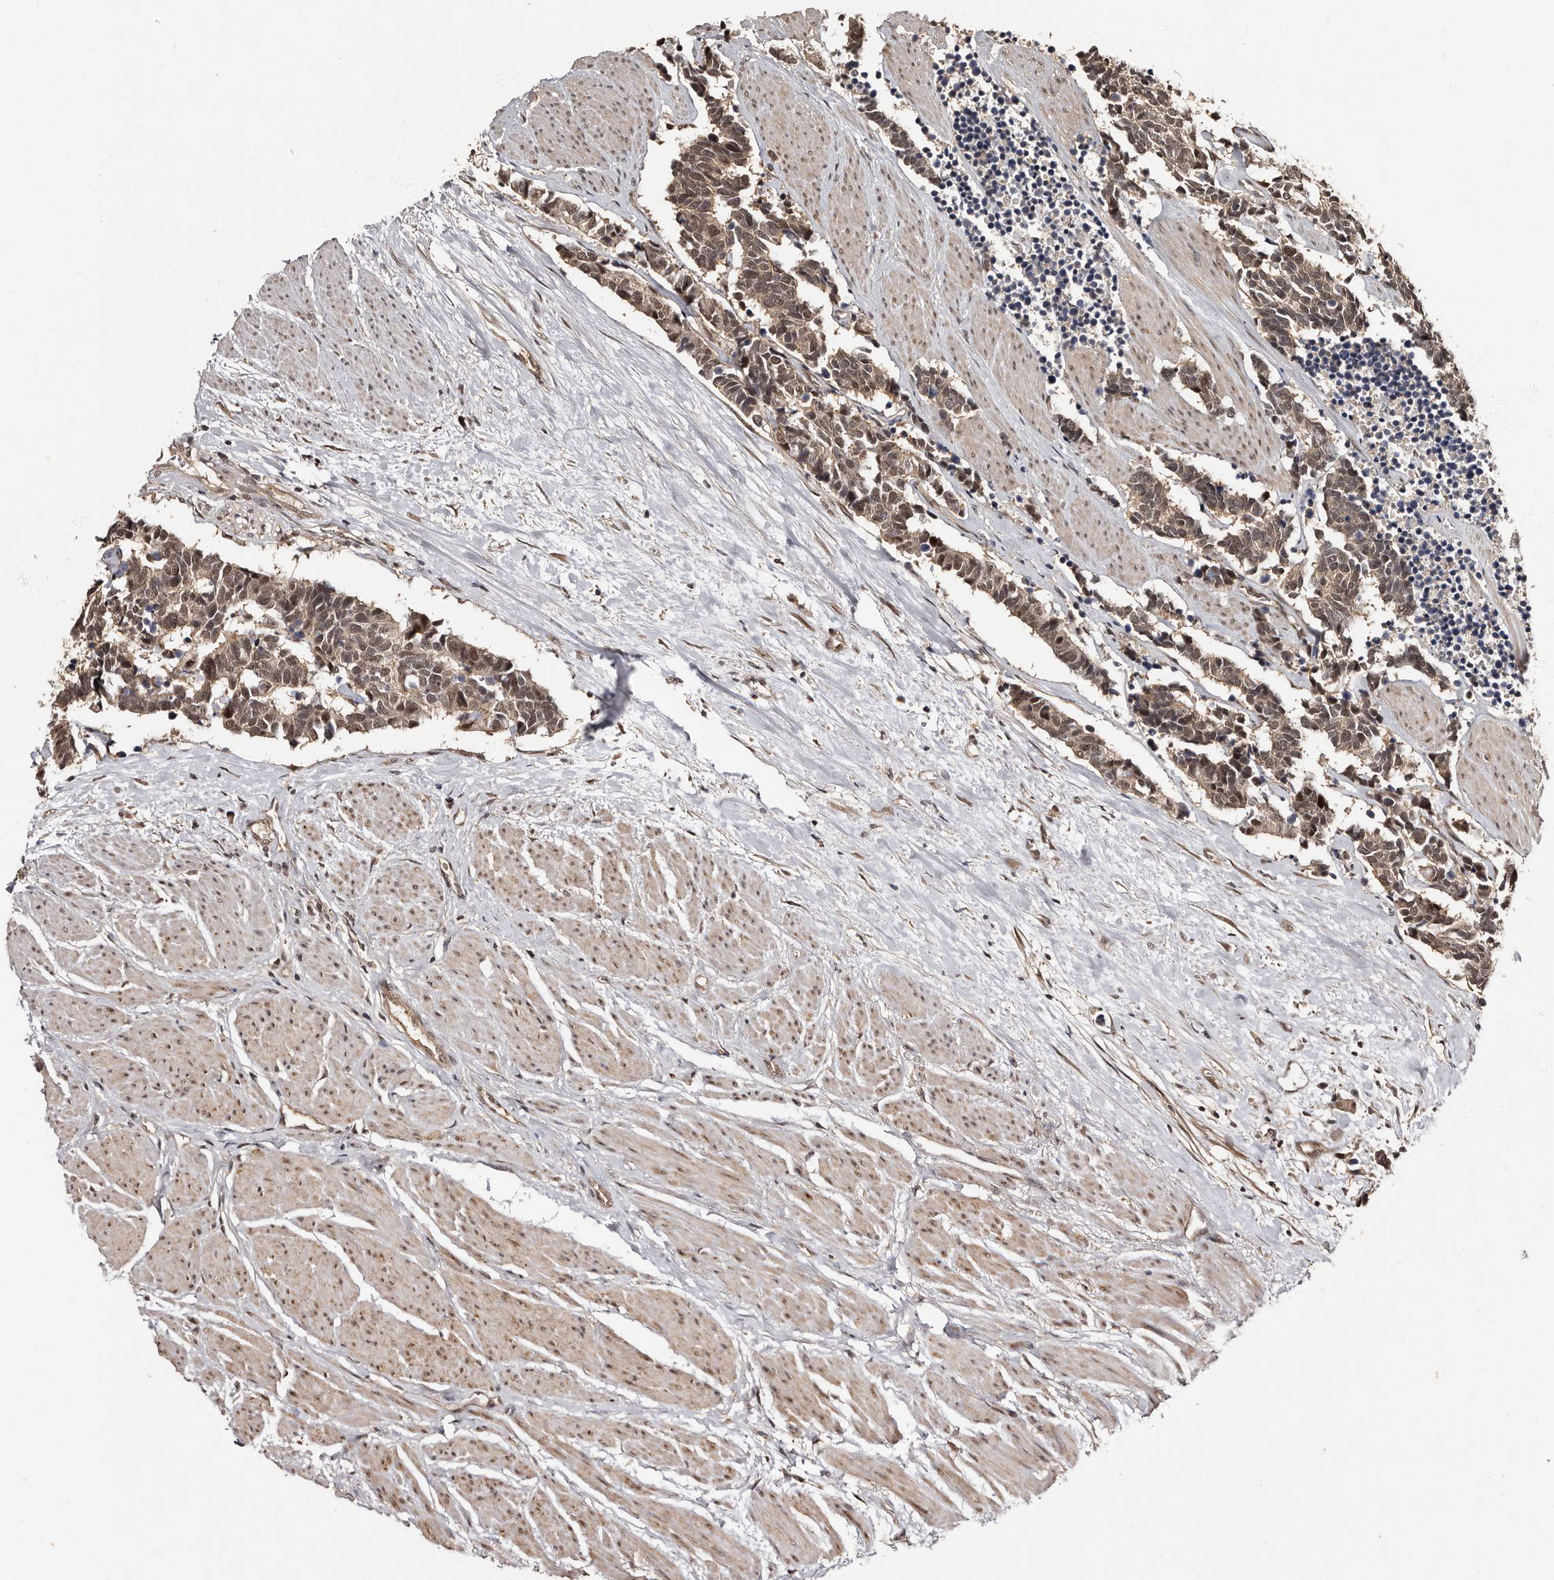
{"staining": {"intensity": "moderate", "quantity": ">75%", "location": "cytoplasmic/membranous,nuclear"}, "tissue": "carcinoid", "cell_type": "Tumor cells", "image_type": "cancer", "snomed": [{"axis": "morphology", "description": "Carcinoma, NOS"}, {"axis": "morphology", "description": "Carcinoid, malignant, NOS"}, {"axis": "topography", "description": "Urinary bladder"}], "caption": "Protein analysis of malignant carcinoid tissue exhibits moderate cytoplasmic/membranous and nuclear staining in approximately >75% of tumor cells.", "gene": "TBC1D22B", "patient": {"sex": "male", "age": 57}}